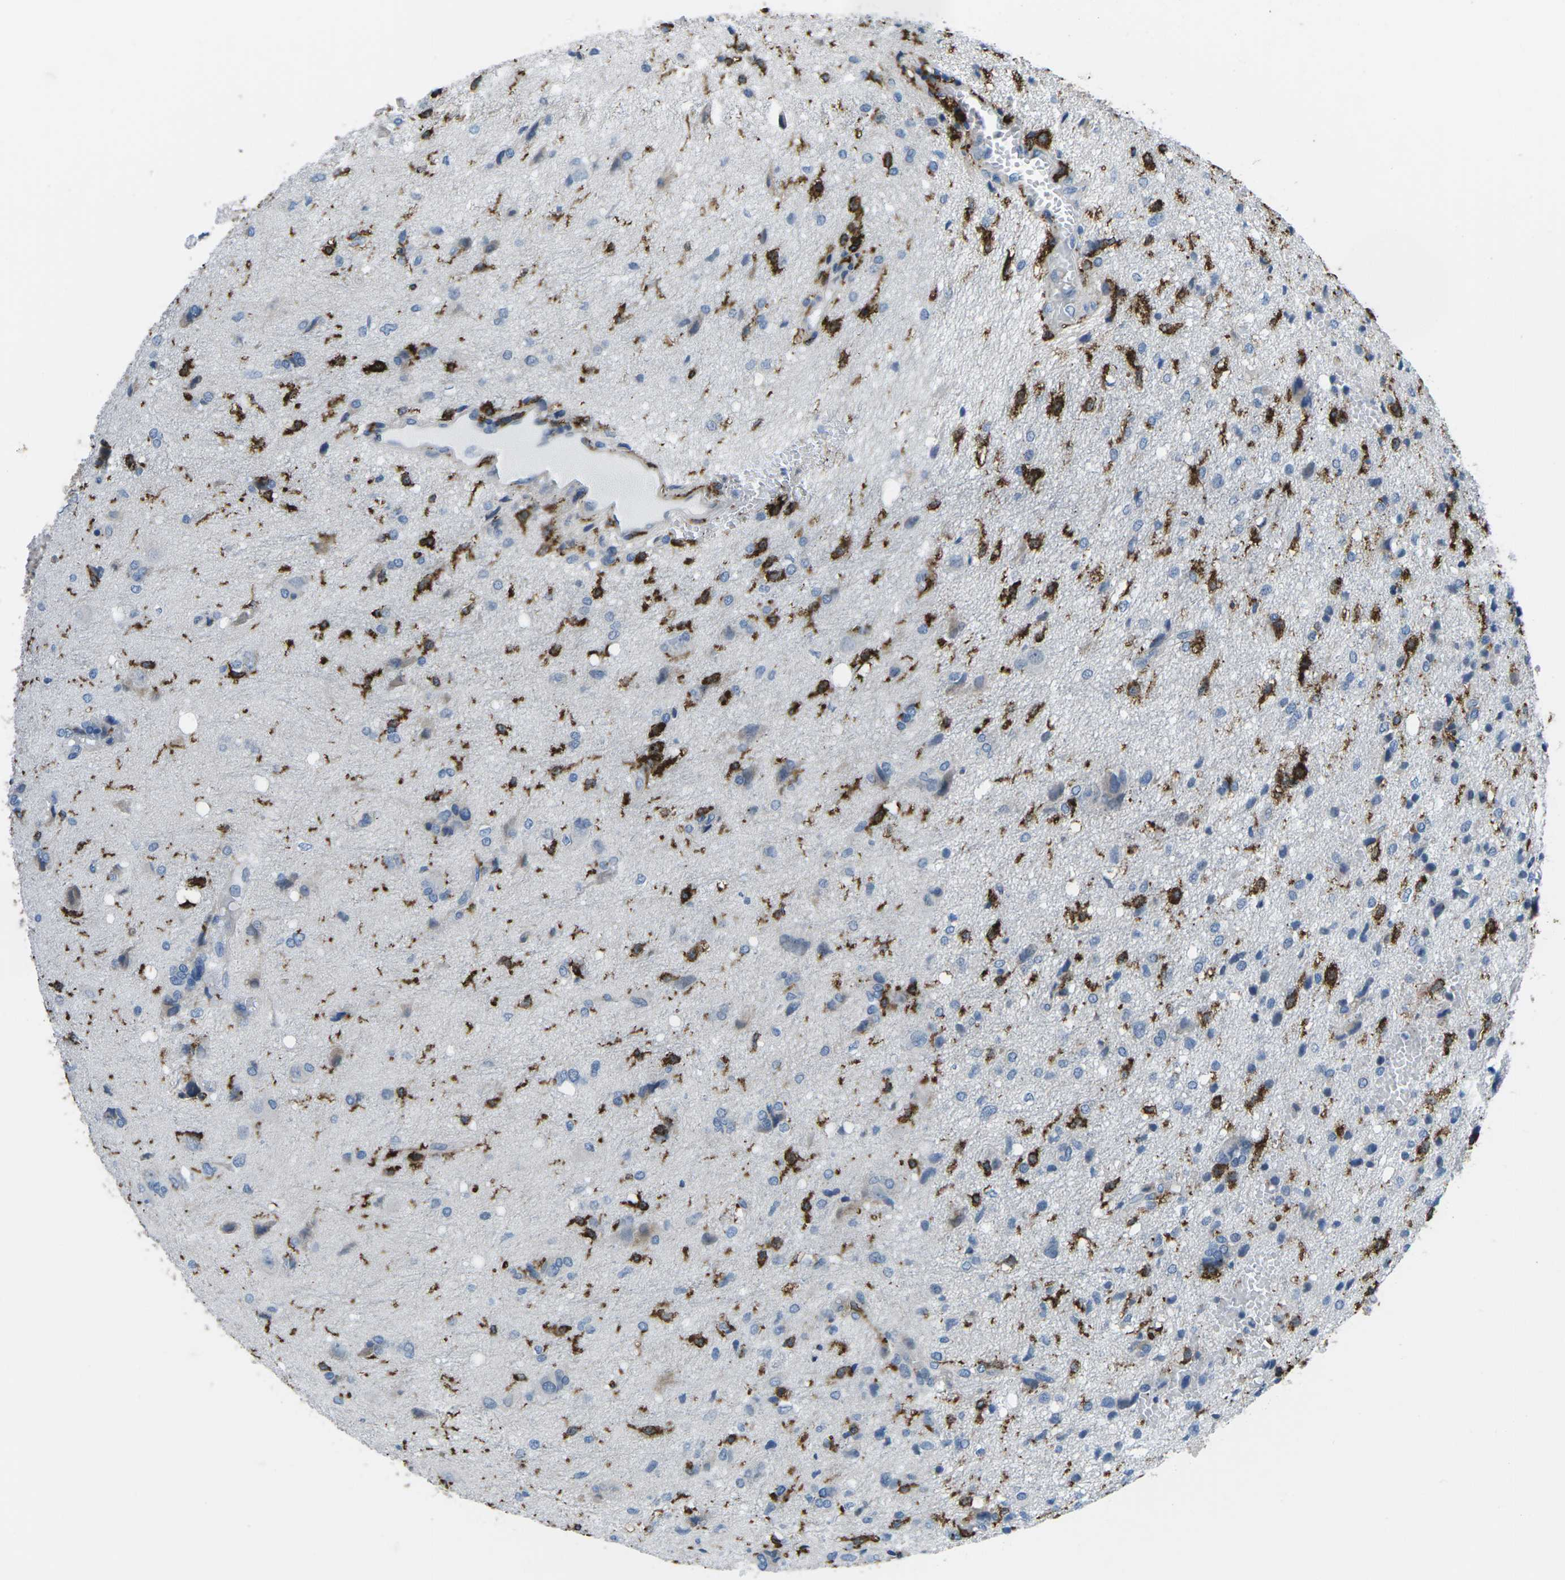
{"staining": {"intensity": "strong", "quantity": "<25%", "location": "cytoplasmic/membranous"}, "tissue": "glioma", "cell_type": "Tumor cells", "image_type": "cancer", "snomed": [{"axis": "morphology", "description": "Glioma, malignant, High grade"}, {"axis": "topography", "description": "Brain"}], "caption": "Protein expression analysis of malignant glioma (high-grade) exhibits strong cytoplasmic/membranous staining in about <25% of tumor cells.", "gene": "PTPN1", "patient": {"sex": "female", "age": 59}}